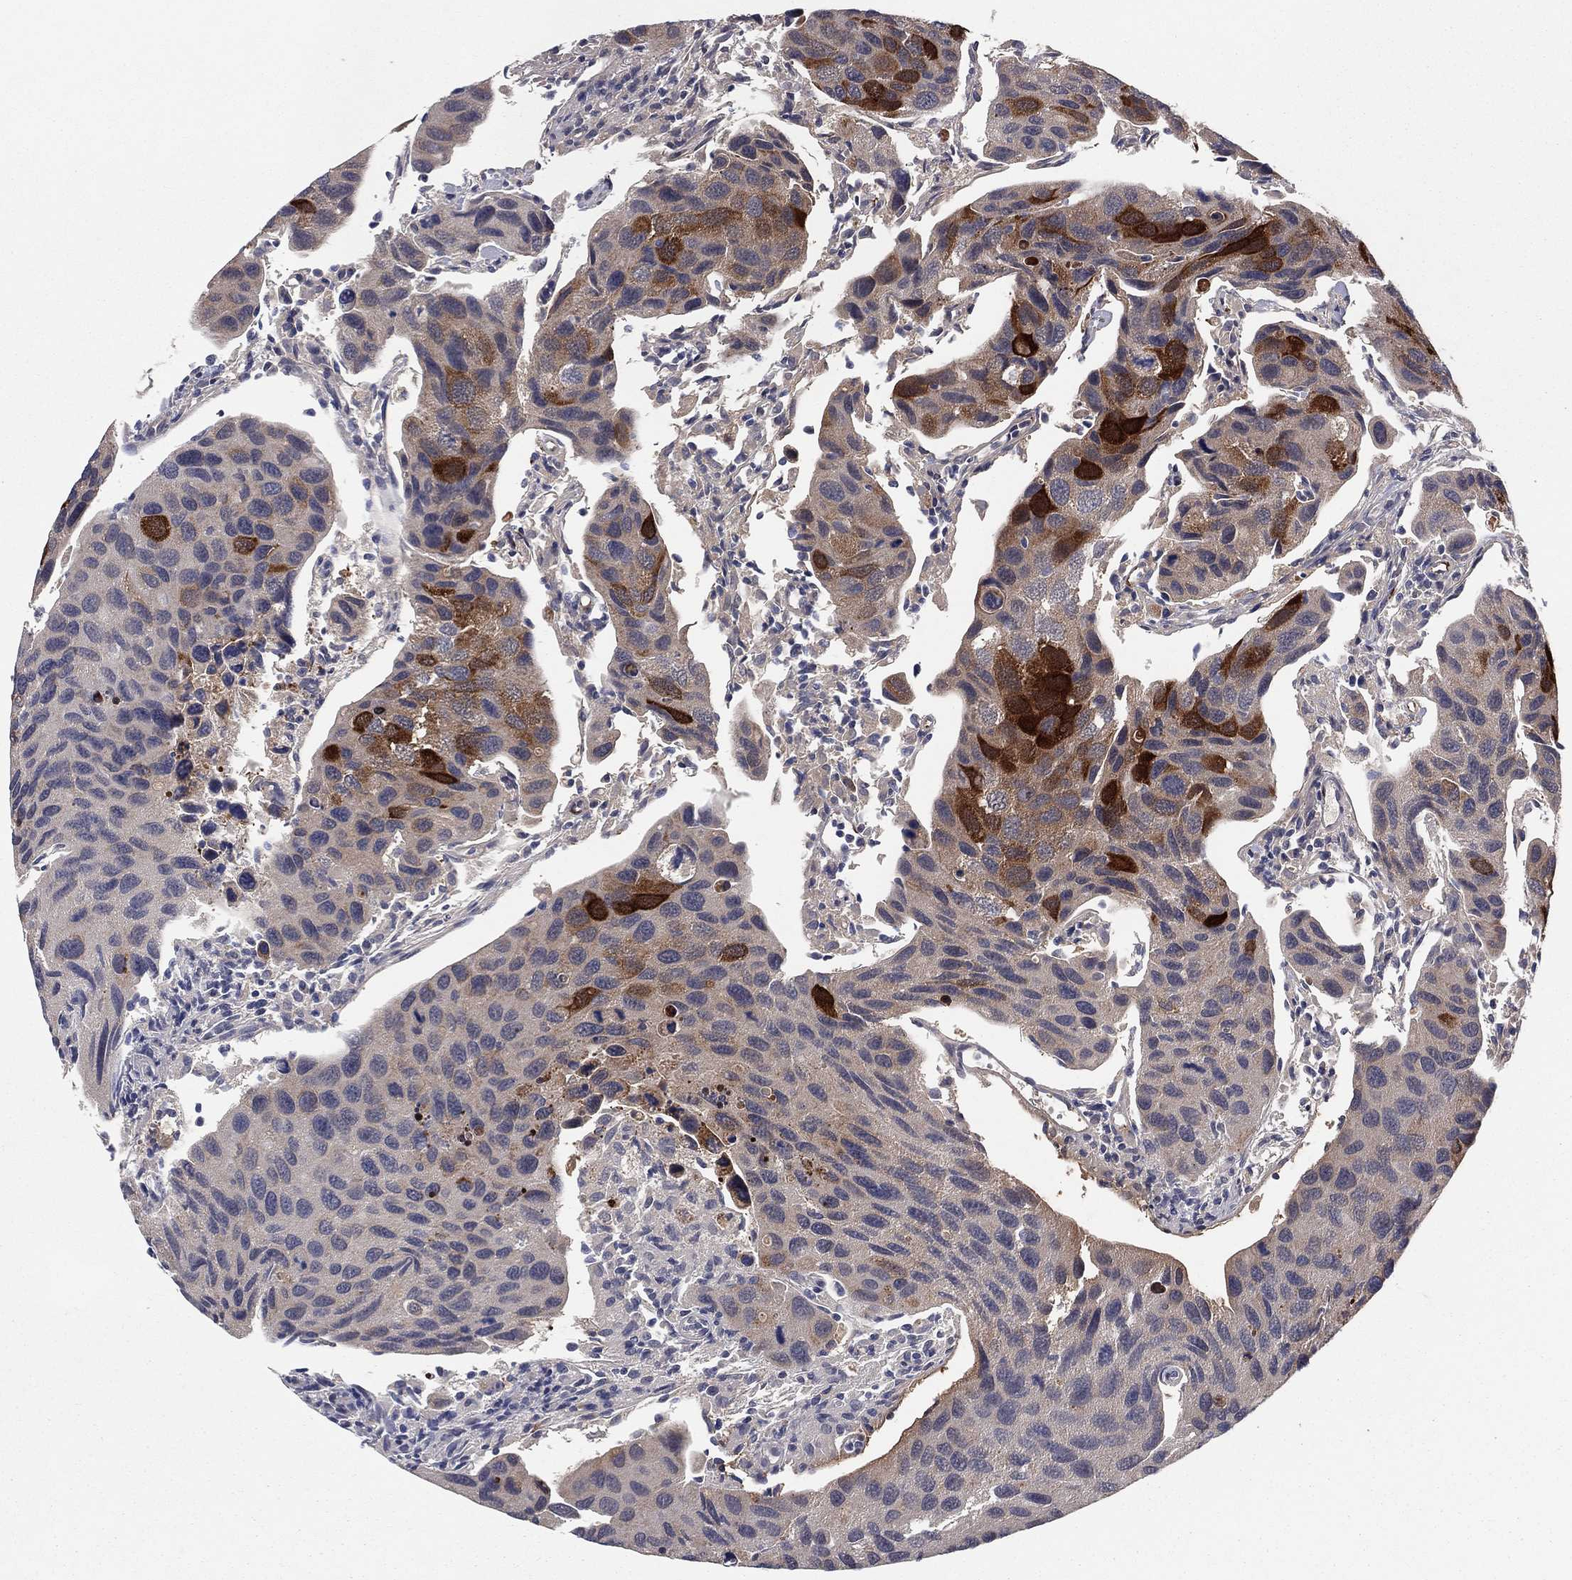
{"staining": {"intensity": "strong", "quantity": "25%-75%", "location": "cytoplasmic/membranous"}, "tissue": "urothelial cancer", "cell_type": "Tumor cells", "image_type": "cancer", "snomed": [{"axis": "morphology", "description": "Urothelial carcinoma, High grade"}, {"axis": "topography", "description": "Urinary bladder"}], "caption": "Tumor cells show high levels of strong cytoplasmic/membranous expression in approximately 25%-75% of cells in urothelial carcinoma (high-grade).", "gene": "SNCG", "patient": {"sex": "male", "age": 79}}